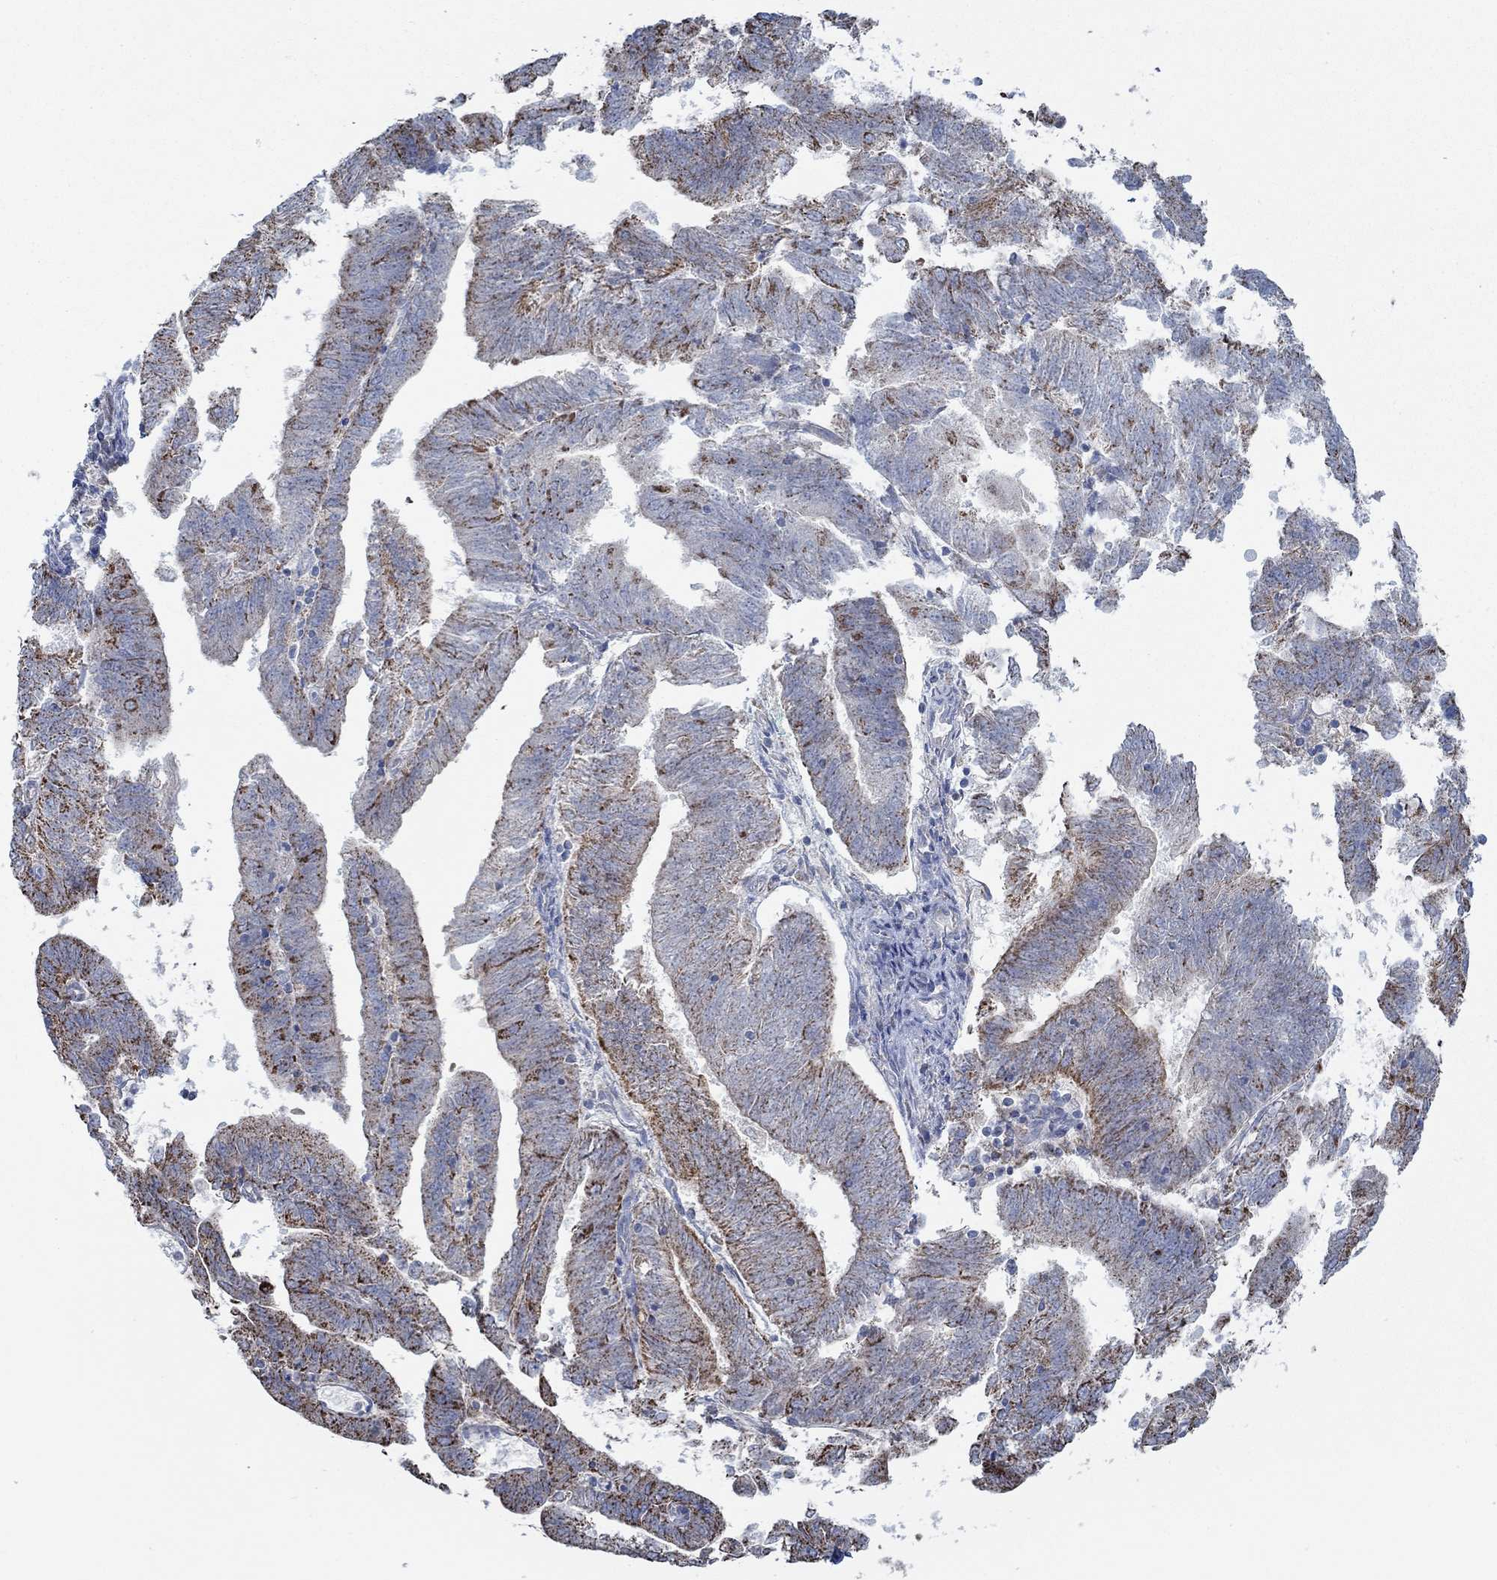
{"staining": {"intensity": "strong", "quantity": "<25%", "location": "cytoplasmic/membranous"}, "tissue": "endometrial cancer", "cell_type": "Tumor cells", "image_type": "cancer", "snomed": [{"axis": "morphology", "description": "Adenocarcinoma, NOS"}, {"axis": "topography", "description": "Endometrium"}], "caption": "Immunohistochemical staining of endometrial cancer (adenocarcinoma) demonstrates strong cytoplasmic/membranous protein positivity in about <25% of tumor cells.", "gene": "GLOD5", "patient": {"sex": "female", "age": 82}}